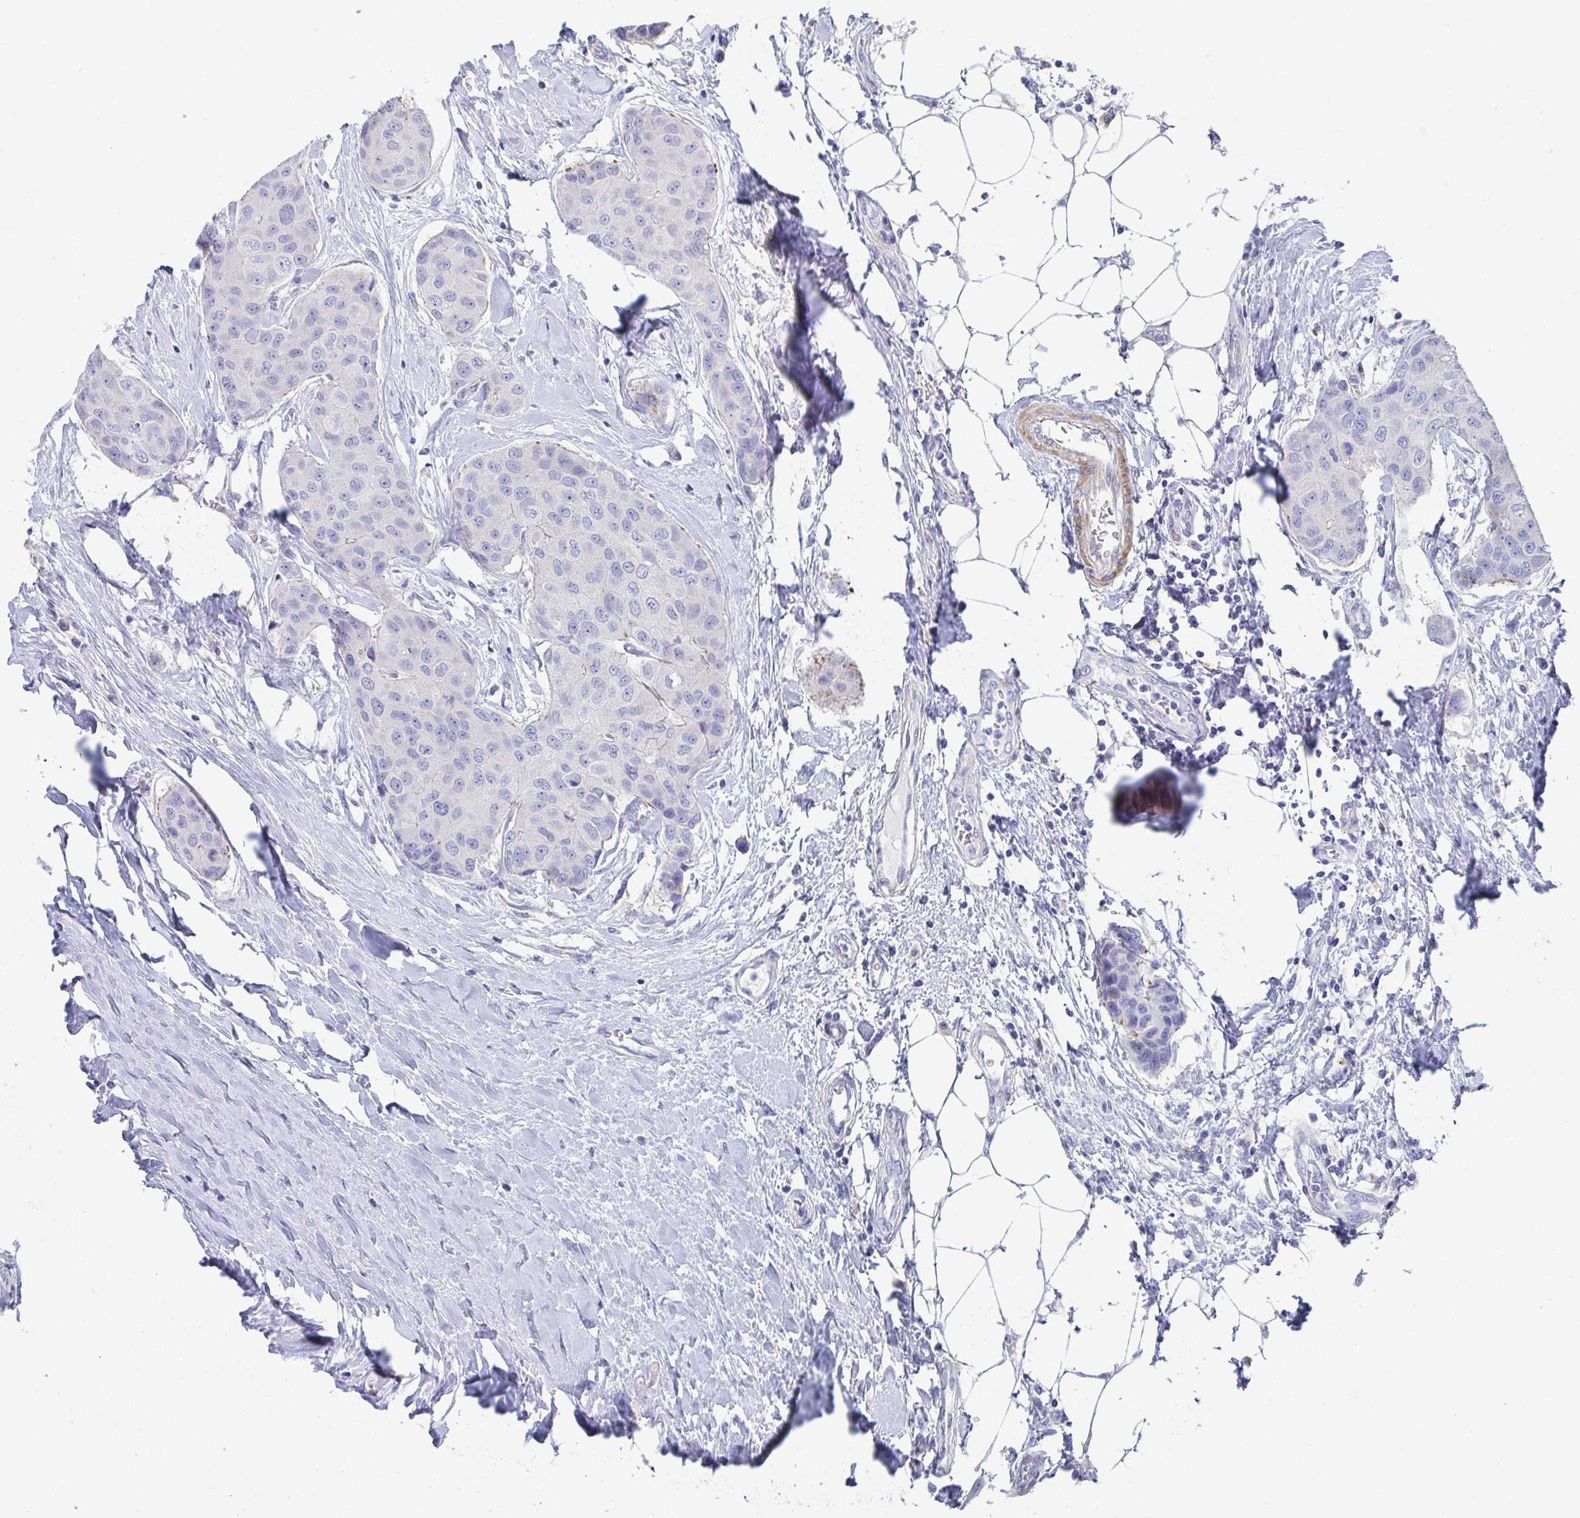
{"staining": {"intensity": "negative", "quantity": "none", "location": "none"}, "tissue": "breast cancer", "cell_type": "Tumor cells", "image_type": "cancer", "snomed": [{"axis": "morphology", "description": "Duct carcinoma"}, {"axis": "topography", "description": "Breast"}], "caption": "DAB immunohistochemical staining of invasive ductal carcinoma (breast) displays no significant positivity in tumor cells.", "gene": "ZFP82", "patient": {"sex": "female", "age": 80}}